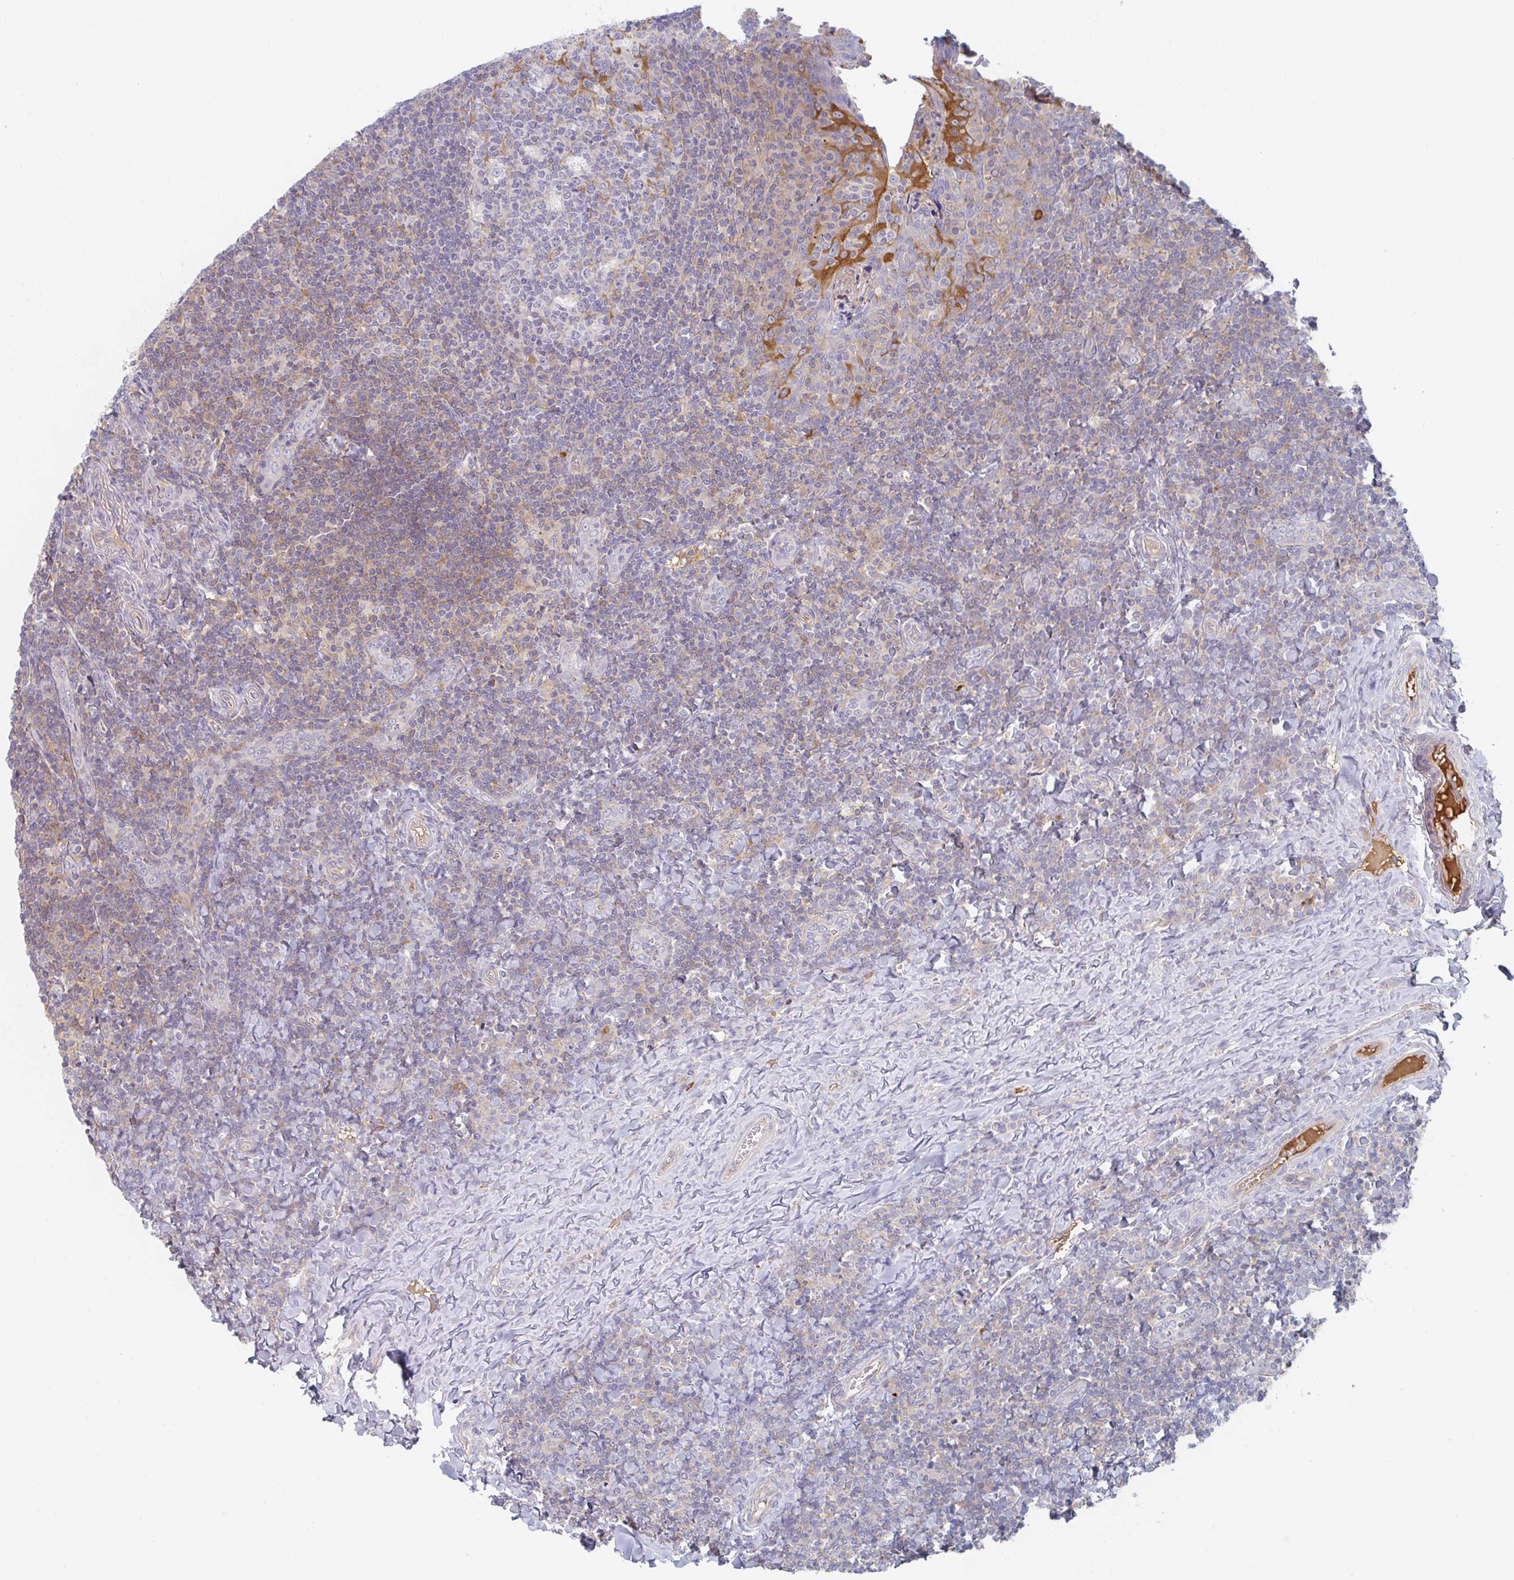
{"staining": {"intensity": "negative", "quantity": "none", "location": "none"}, "tissue": "tonsil", "cell_type": "Germinal center cells", "image_type": "normal", "snomed": [{"axis": "morphology", "description": "Normal tissue, NOS"}, {"axis": "topography", "description": "Tonsil"}], "caption": "Protein analysis of unremarkable tonsil shows no significant expression in germinal center cells.", "gene": "AMPD2", "patient": {"sex": "male", "age": 17}}